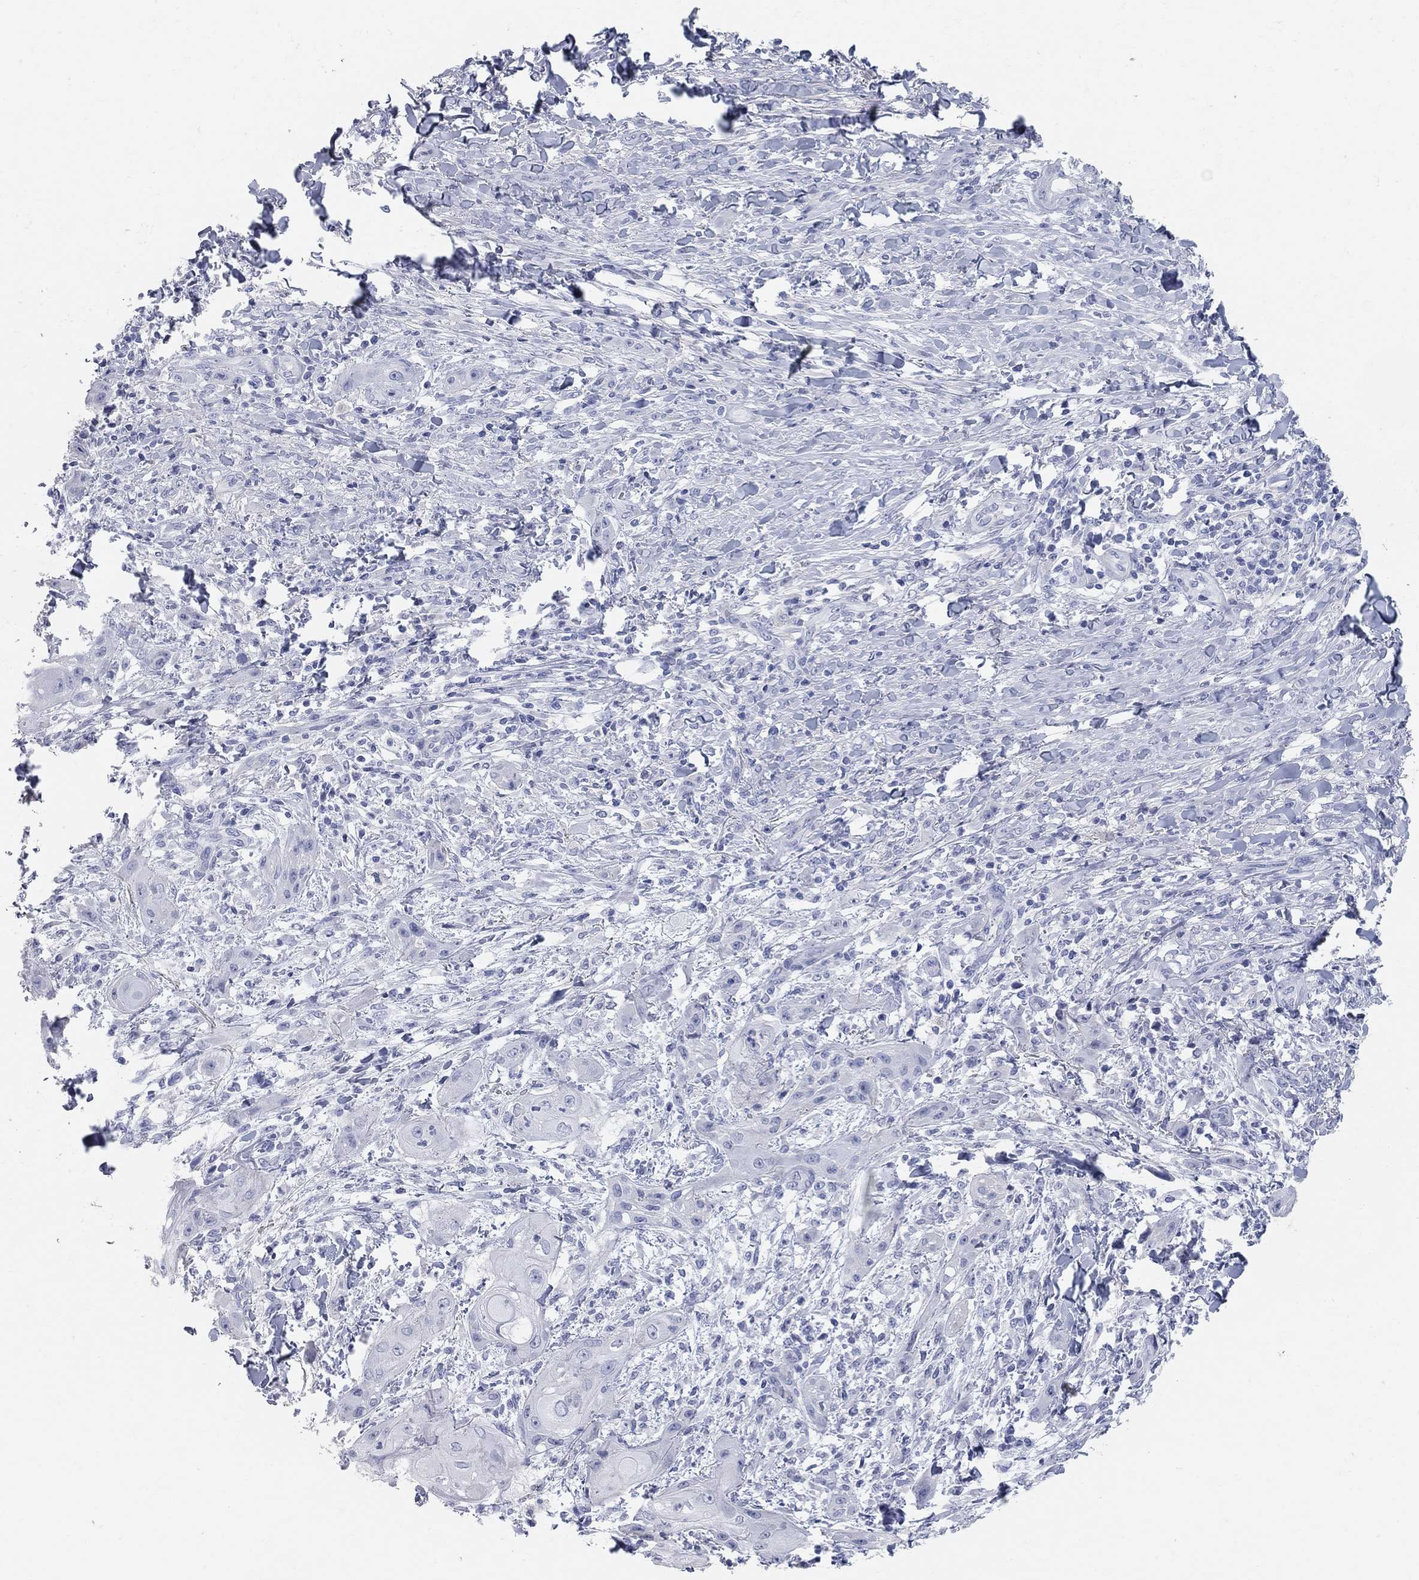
{"staining": {"intensity": "negative", "quantity": "none", "location": "none"}, "tissue": "skin cancer", "cell_type": "Tumor cells", "image_type": "cancer", "snomed": [{"axis": "morphology", "description": "Squamous cell carcinoma, NOS"}, {"axis": "topography", "description": "Skin"}], "caption": "DAB (3,3'-diaminobenzidine) immunohistochemical staining of skin cancer (squamous cell carcinoma) displays no significant expression in tumor cells.", "gene": "AOX1", "patient": {"sex": "male", "age": 62}}